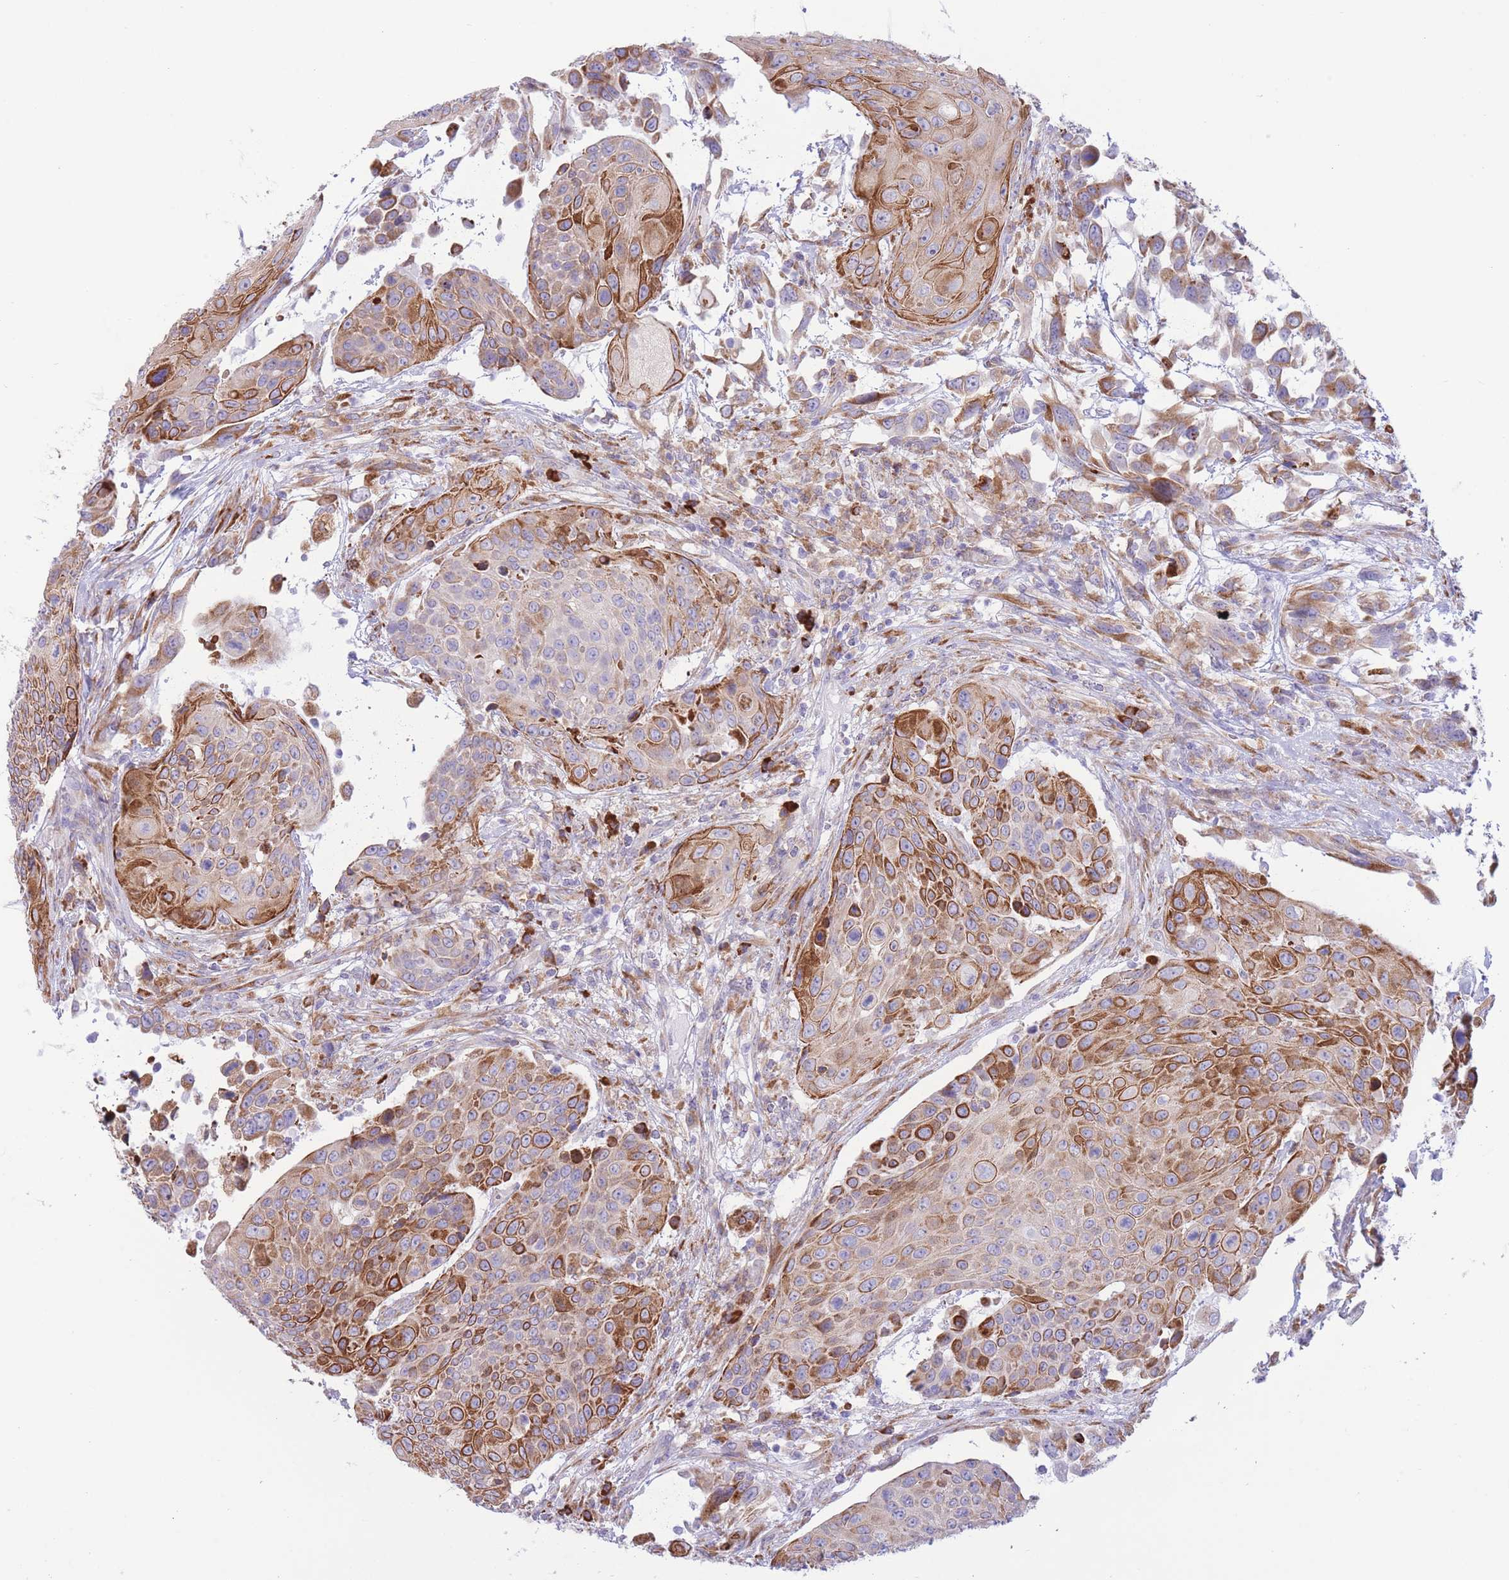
{"staining": {"intensity": "strong", "quantity": "25%-75%", "location": "cytoplasmic/membranous"}, "tissue": "urothelial cancer", "cell_type": "Tumor cells", "image_type": "cancer", "snomed": [{"axis": "morphology", "description": "Urothelial carcinoma, High grade"}, {"axis": "topography", "description": "Urinary bladder"}], "caption": "Human urothelial cancer stained for a protein (brown) exhibits strong cytoplasmic/membranous positive expression in about 25%-75% of tumor cells.", "gene": "MYDGF", "patient": {"sex": "female", "age": 70}}